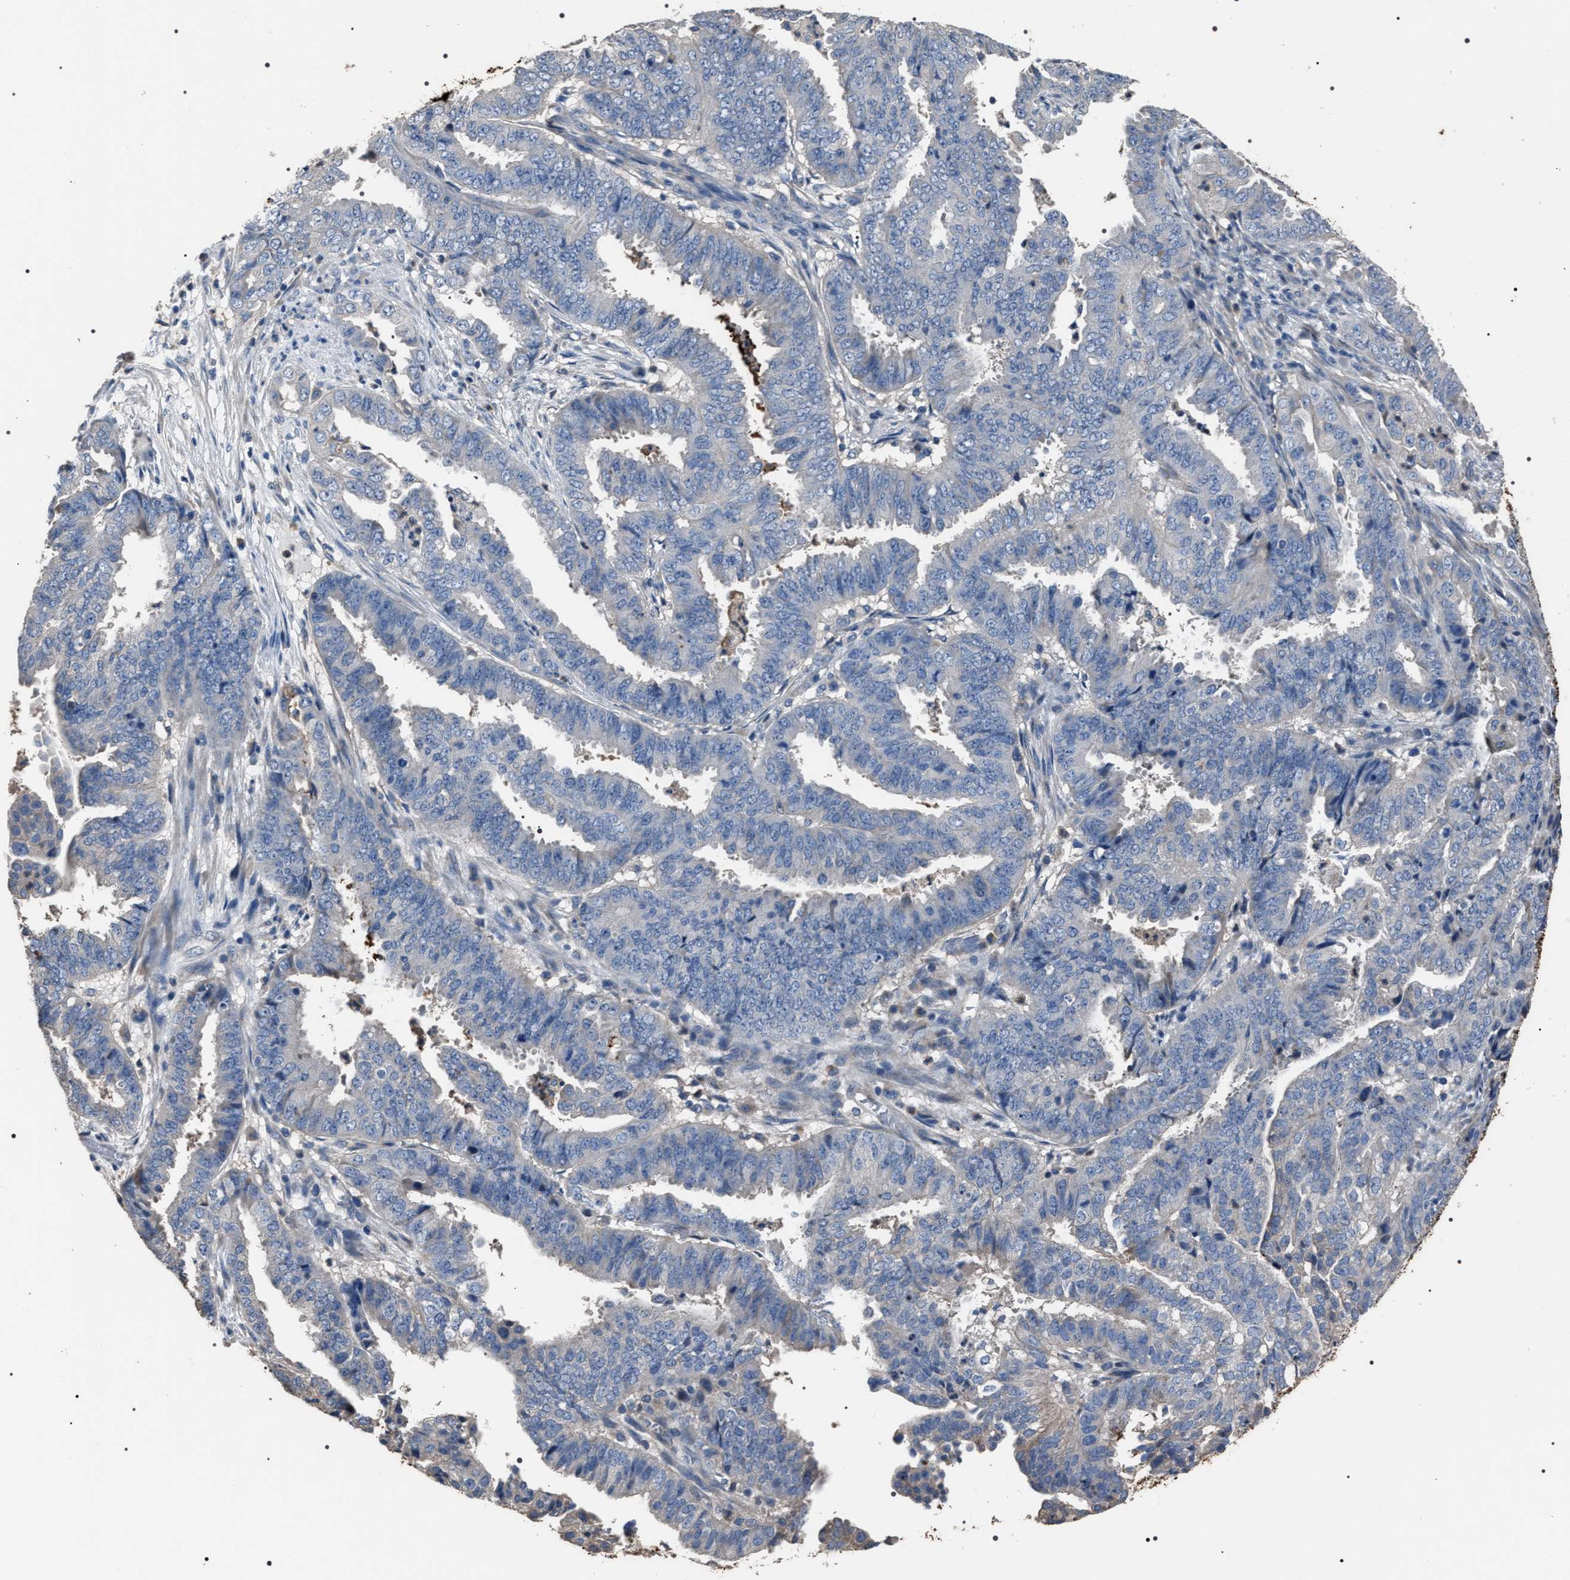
{"staining": {"intensity": "strong", "quantity": "<25%", "location": "cytoplasmic/membranous"}, "tissue": "endometrial cancer", "cell_type": "Tumor cells", "image_type": "cancer", "snomed": [{"axis": "morphology", "description": "Adenocarcinoma, NOS"}, {"axis": "topography", "description": "Endometrium"}], "caption": "This histopathology image demonstrates immunohistochemistry (IHC) staining of human endometrial cancer (adenocarcinoma), with medium strong cytoplasmic/membranous expression in approximately <25% of tumor cells.", "gene": "TRIM54", "patient": {"sex": "female", "age": 51}}